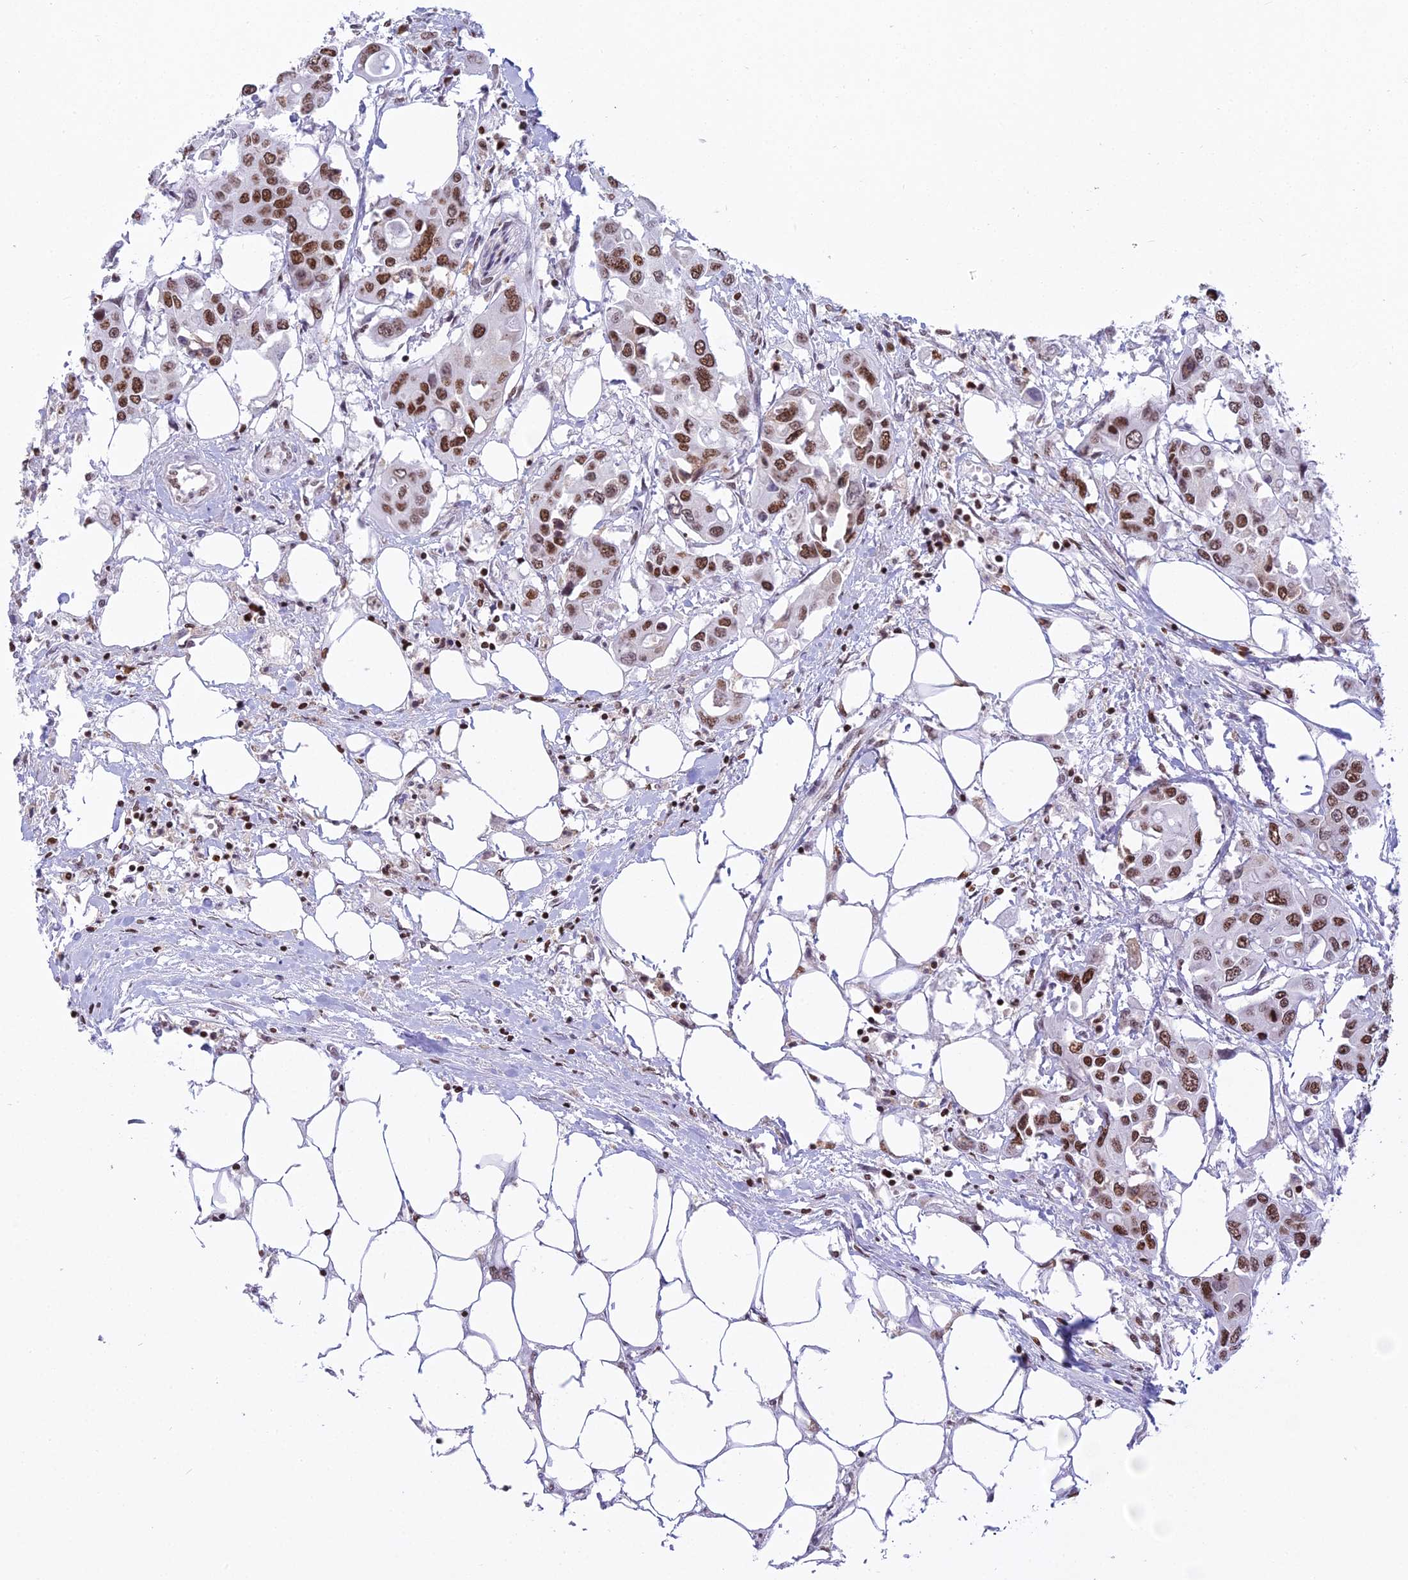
{"staining": {"intensity": "moderate", "quantity": ">75%", "location": "nuclear"}, "tissue": "colorectal cancer", "cell_type": "Tumor cells", "image_type": "cancer", "snomed": [{"axis": "morphology", "description": "Adenocarcinoma, NOS"}, {"axis": "topography", "description": "Colon"}], "caption": "The immunohistochemical stain labels moderate nuclear expression in tumor cells of colorectal cancer tissue.", "gene": "PARP1", "patient": {"sex": "male", "age": 77}}